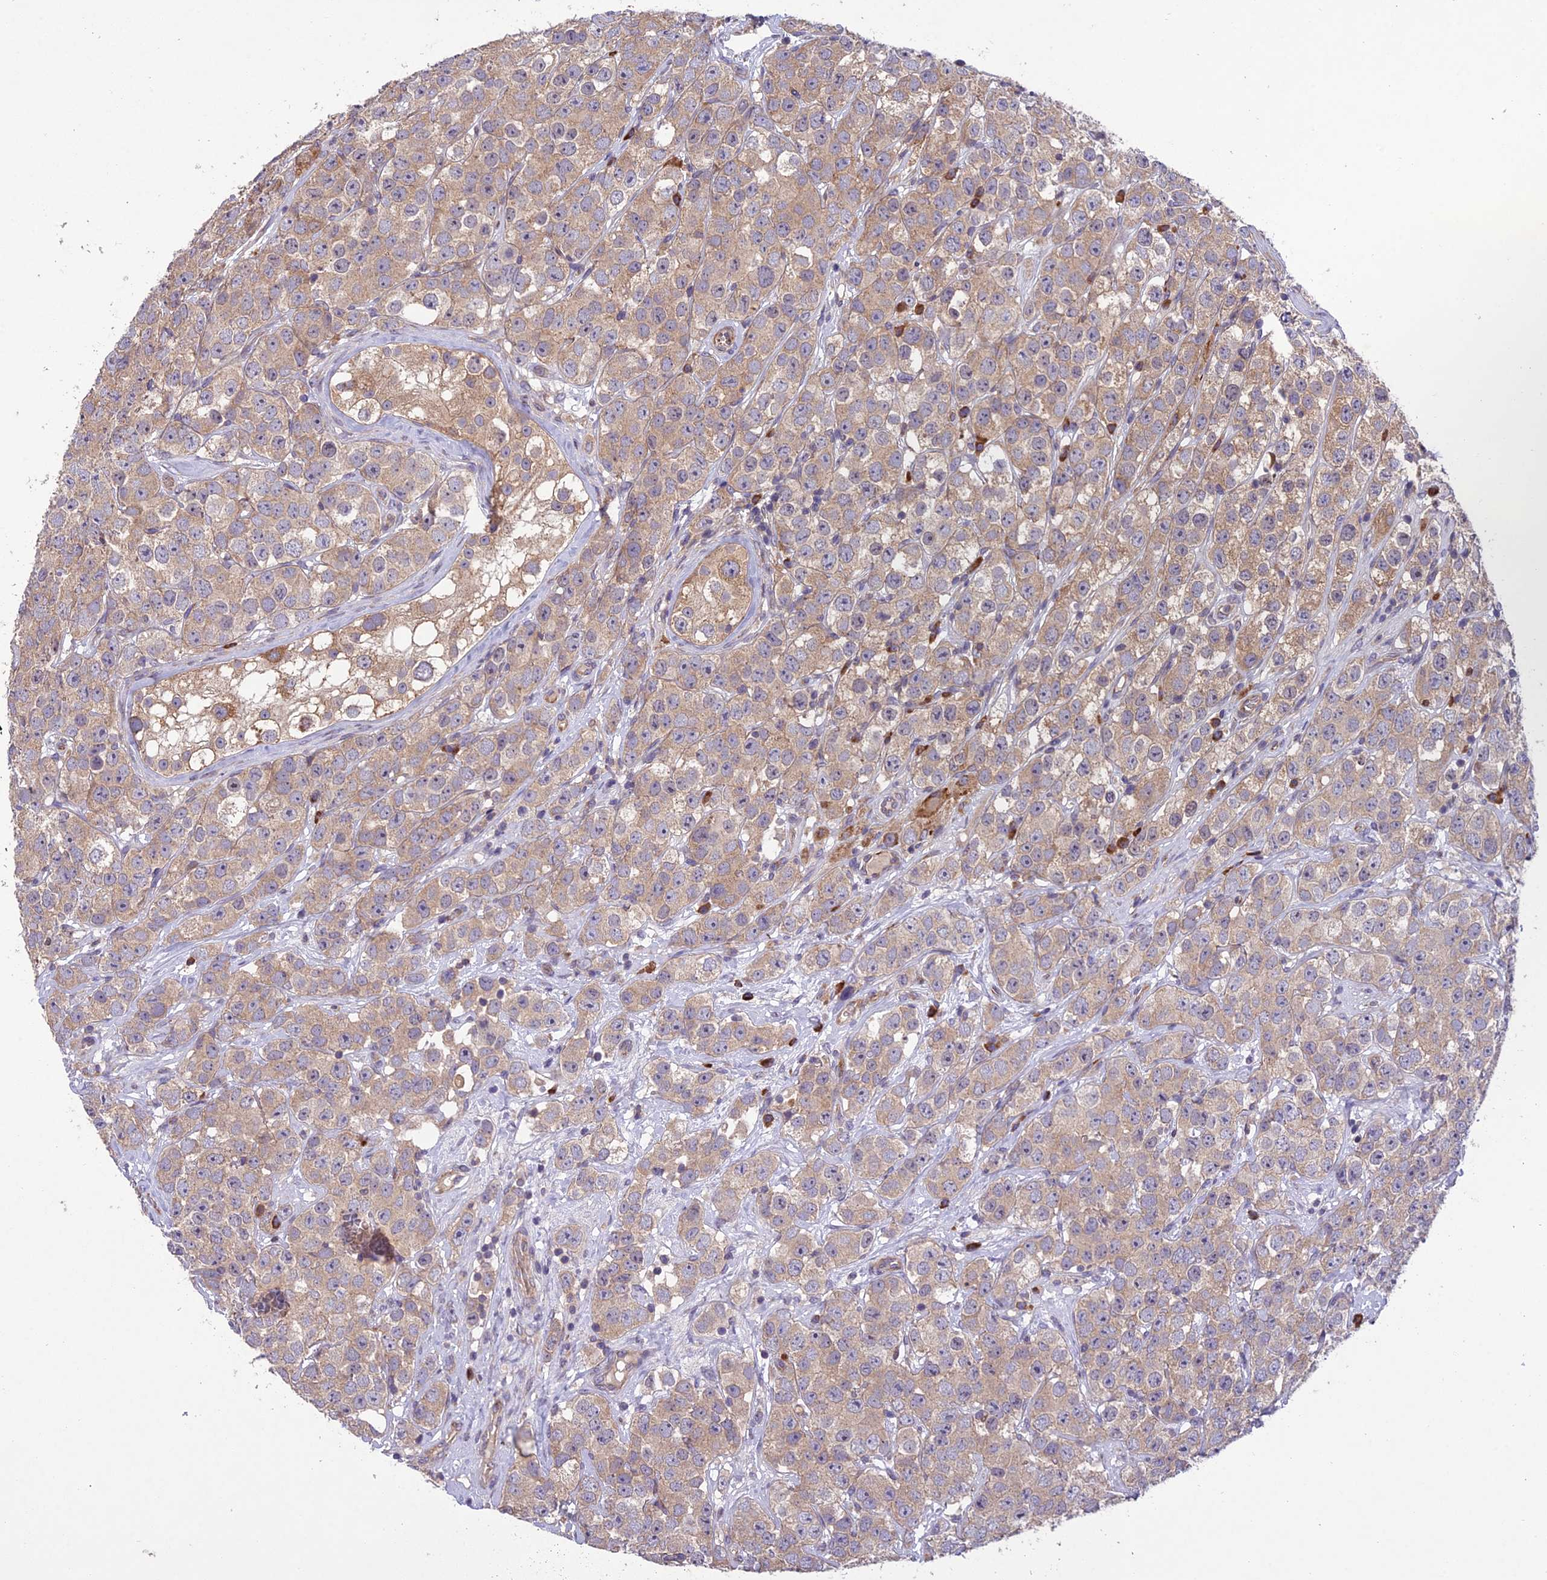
{"staining": {"intensity": "weak", "quantity": ">75%", "location": "cytoplasmic/membranous"}, "tissue": "testis cancer", "cell_type": "Tumor cells", "image_type": "cancer", "snomed": [{"axis": "morphology", "description": "Seminoma, NOS"}, {"axis": "topography", "description": "Testis"}], "caption": "Testis seminoma stained with a protein marker exhibits weak staining in tumor cells.", "gene": "CENPL", "patient": {"sex": "male", "age": 28}}